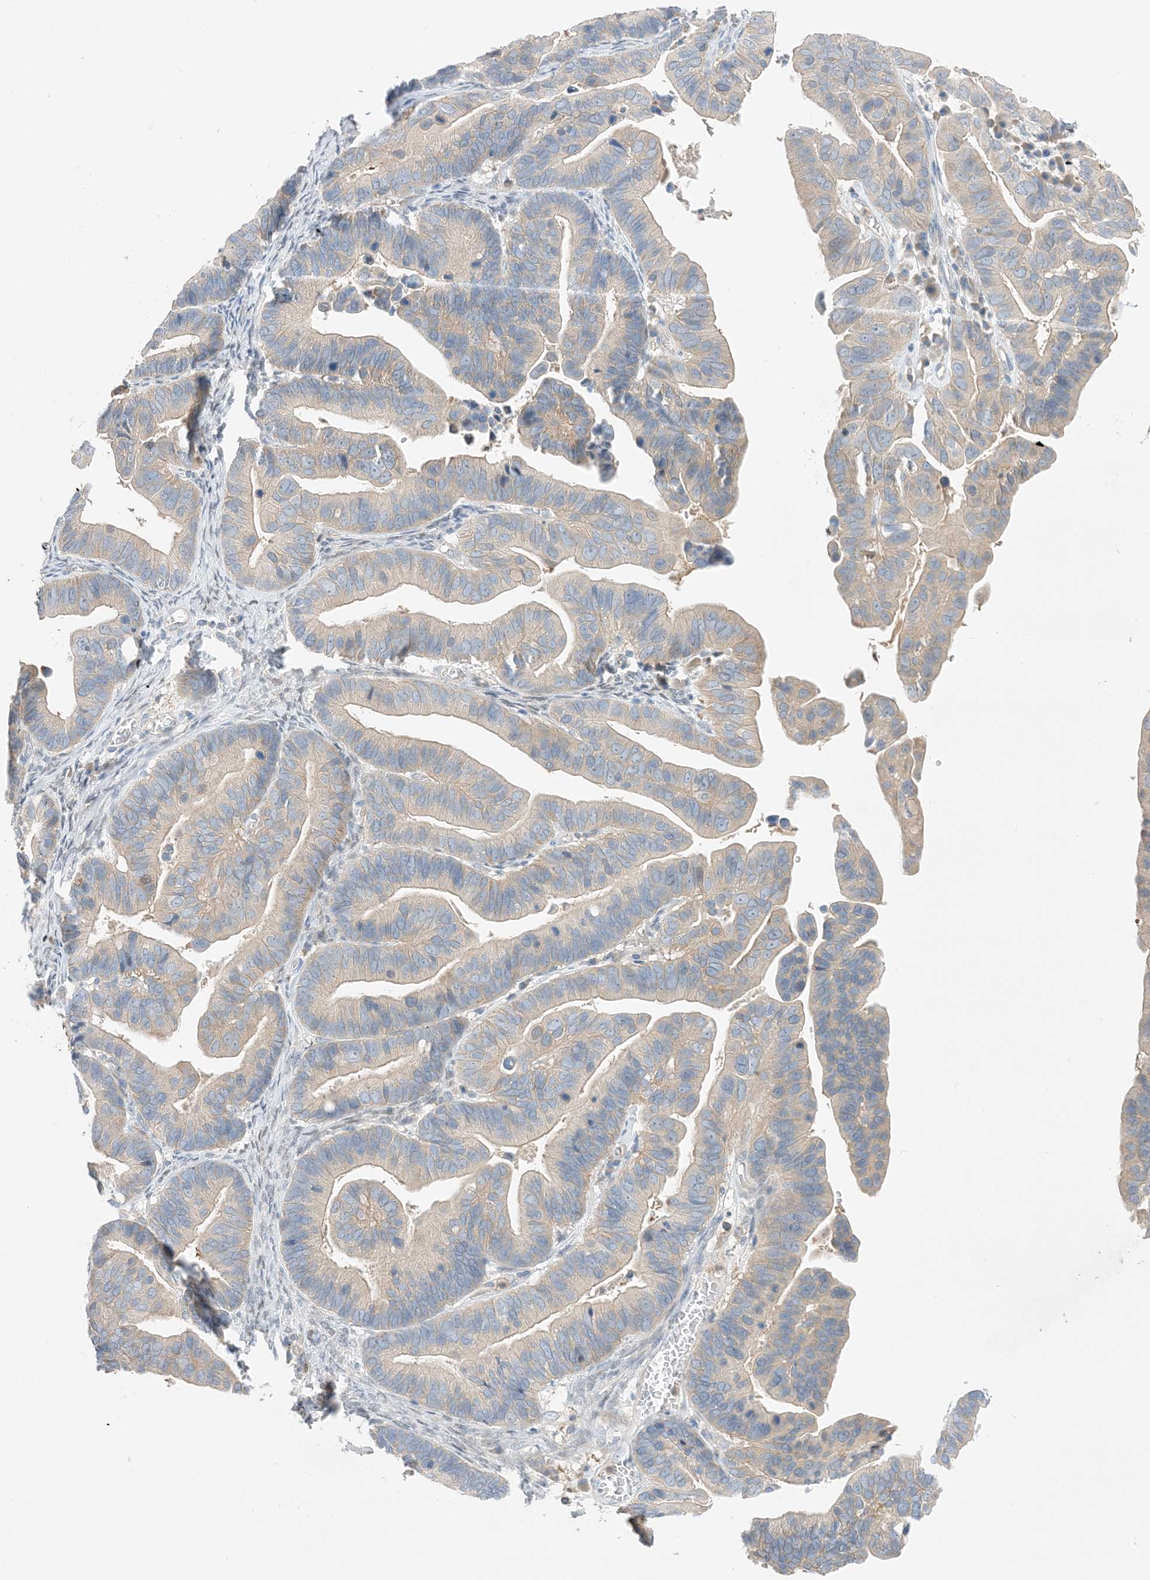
{"staining": {"intensity": "negative", "quantity": "none", "location": "none"}, "tissue": "ovarian cancer", "cell_type": "Tumor cells", "image_type": "cancer", "snomed": [{"axis": "morphology", "description": "Cystadenocarcinoma, serous, NOS"}, {"axis": "topography", "description": "Ovary"}], "caption": "A high-resolution micrograph shows immunohistochemistry (IHC) staining of ovarian cancer (serous cystadenocarcinoma), which exhibits no significant expression in tumor cells. (DAB immunohistochemistry visualized using brightfield microscopy, high magnification).", "gene": "KIFBP", "patient": {"sex": "female", "age": 56}}